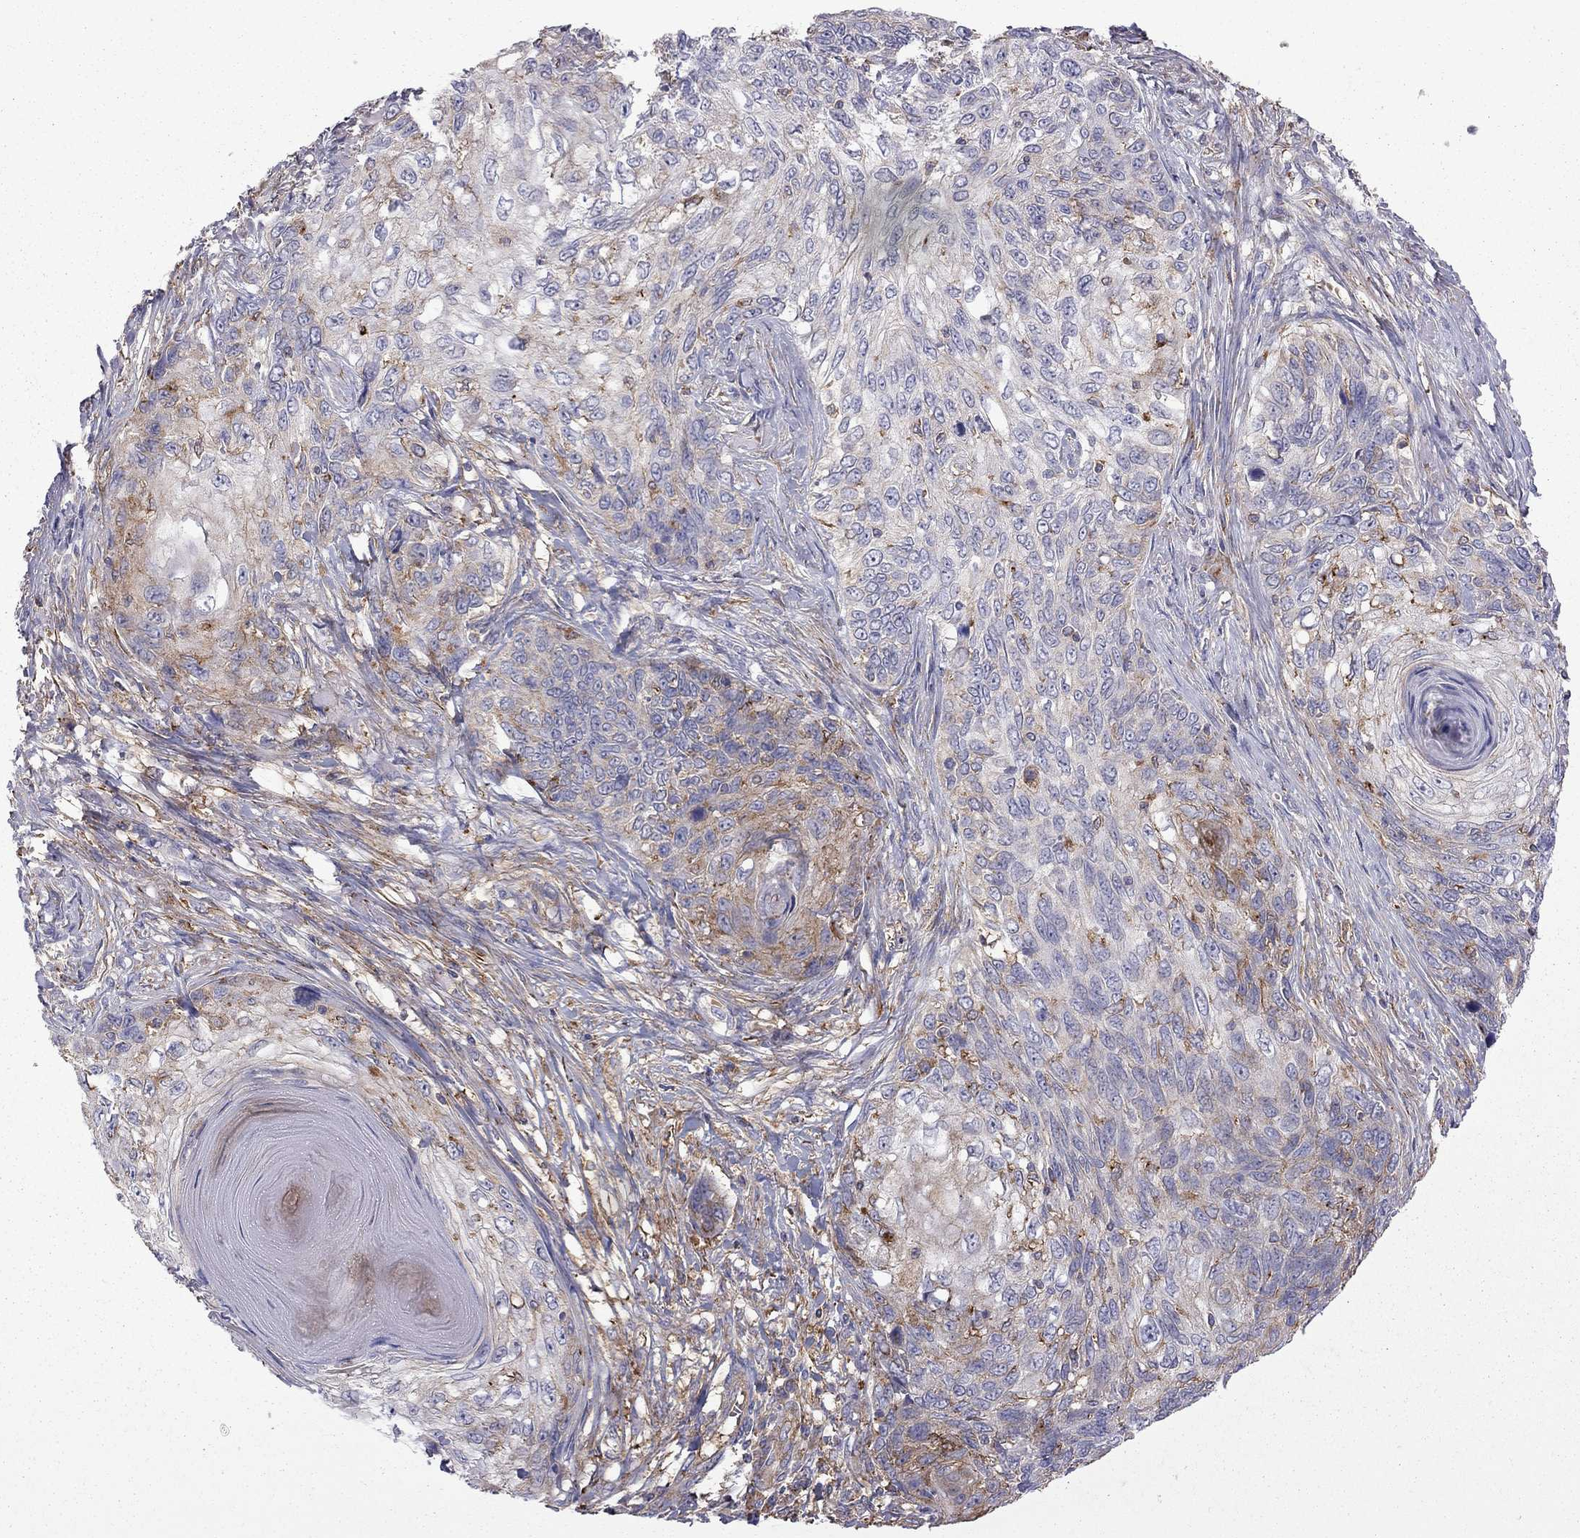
{"staining": {"intensity": "strong", "quantity": "<25%", "location": "cytoplasmic/membranous"}, "tissue": "skin cancer", "cell_type": "Tumor cells", "image_type": "cancer", "snomed": [{"axis": "morphology", "description": "Squamous cell carcinoma, NOS"}, {"axis": "topography", "description": "Skin"}], "caption": "This image reveals skin cancer (squamous cell carcinoma) stained with immunohistochemistry to label a protein in brown. The cytoplasmic/membranous of tumor cells show strong positivity for the protein. Nuclei are counter-stained blue.", "gene": "EIF4E3", "patient": {"sex": "male", "age": 92}}